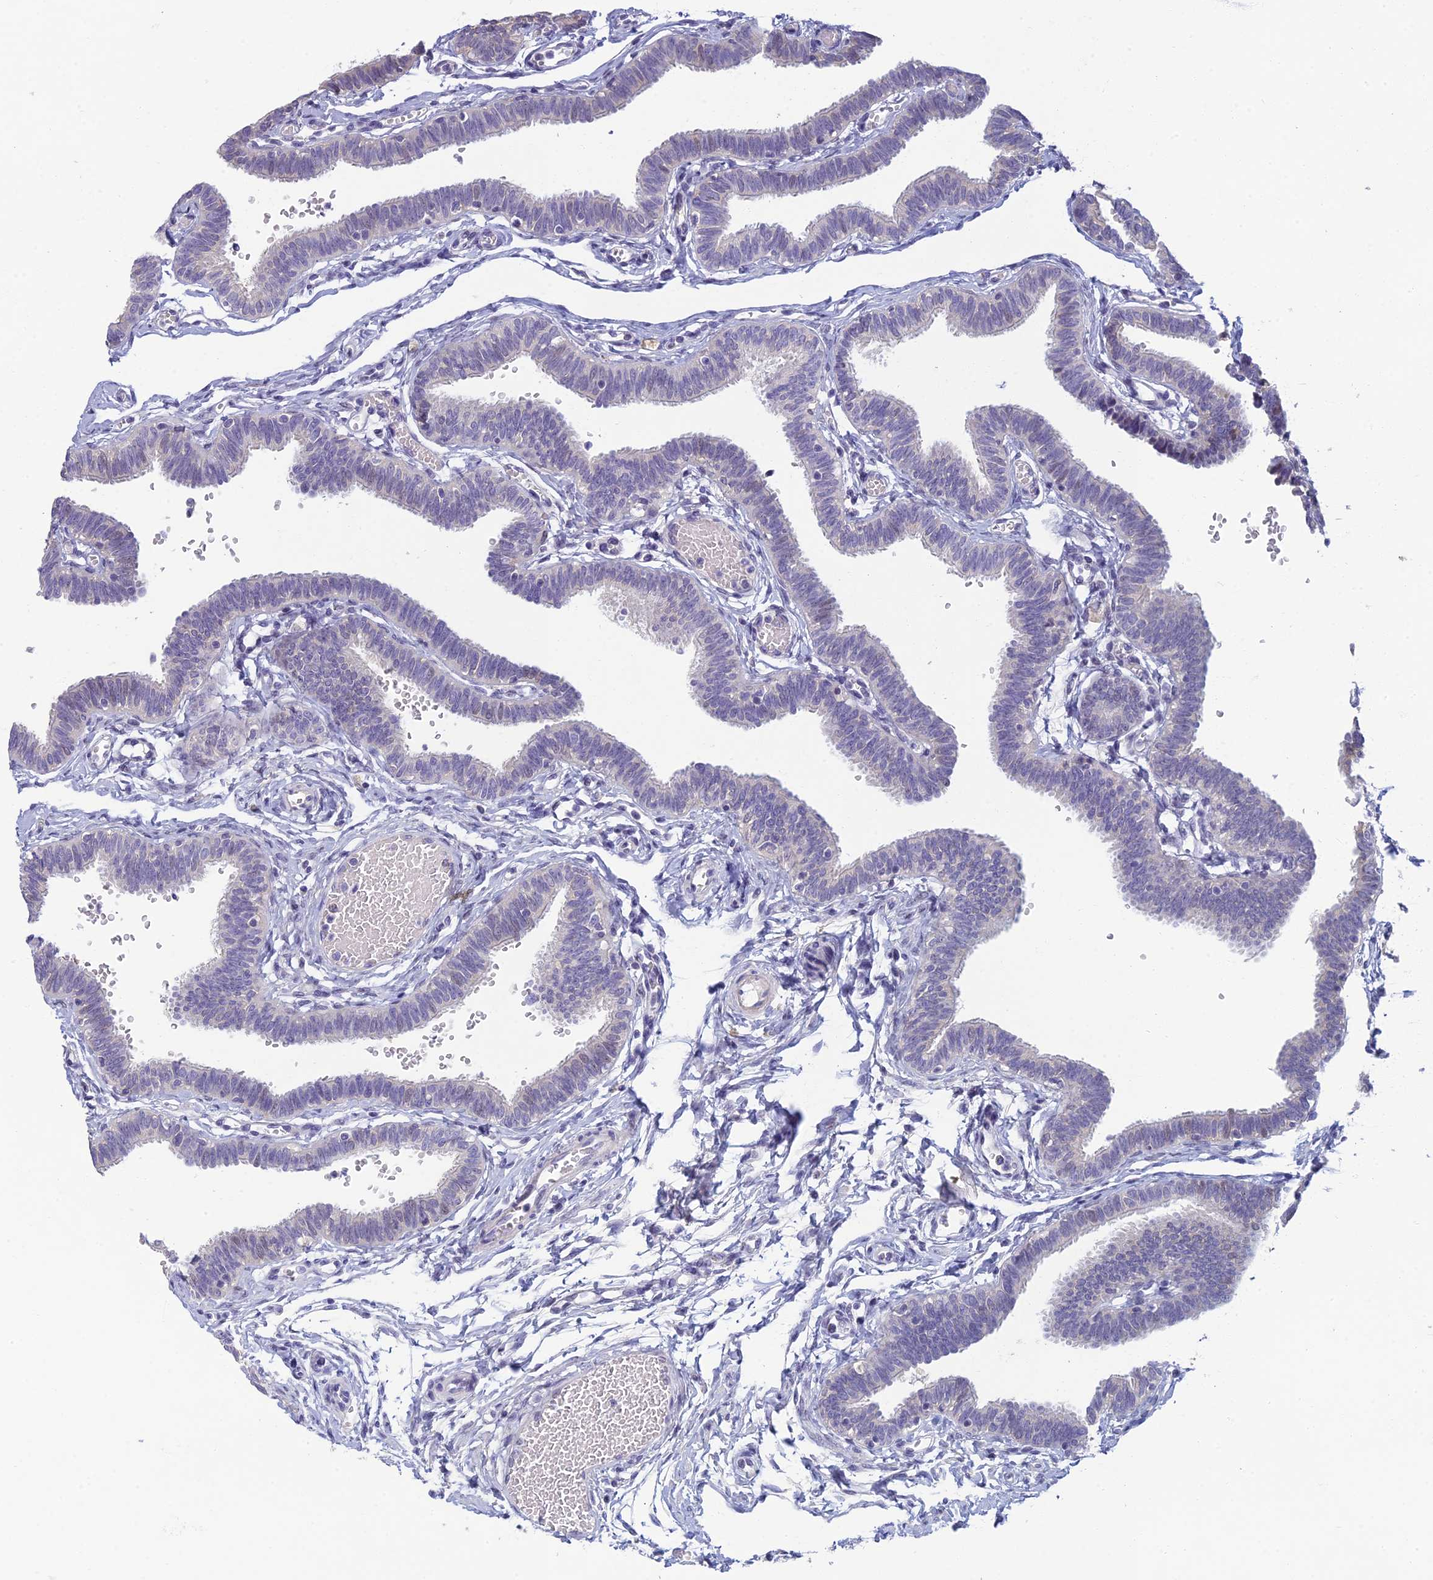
{"staining": {"intensity": "negative", "quantity": "none", "location": "none"}, "tissue": "fallopian tube", "cell_type": "Glandular cells", "image_type": "normal", "snomed": [{"axis": "morphology", "description": "Normal tissue, NOS"}, {"axis": "topography", "description": "Fallopian tube"}, {"axis": "topography", "description": "Ovary"}], "caption": "Photomicrograph shows no protein expression in glandular cells of normal fallopian tube.", "gene": "NEURL1", "patient": {"sex": "female", "age": 23}}